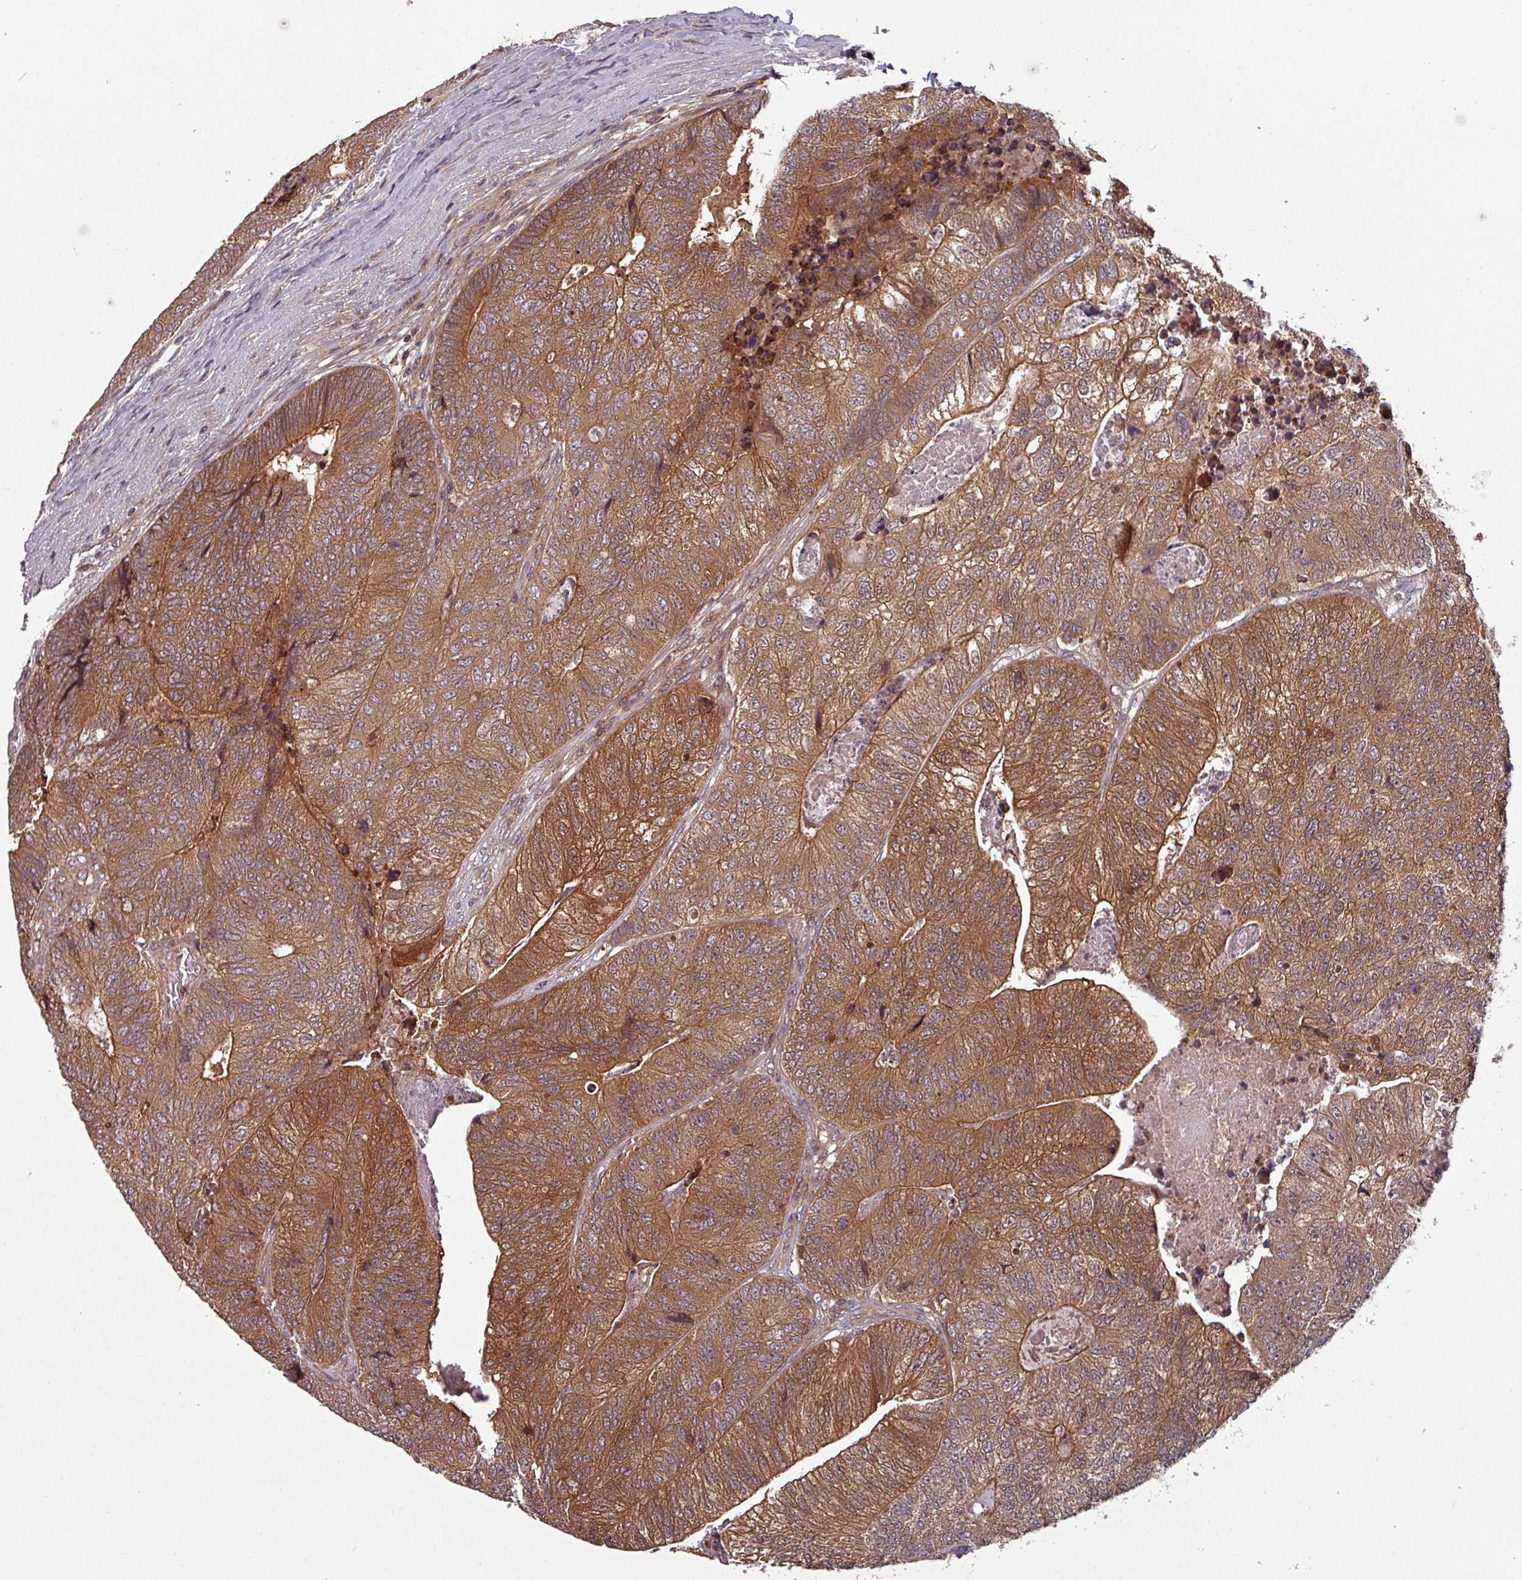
{"staining": {"intensity": "strong", "quantity": ">75%", "location": "cytoplasmic/membranous"}, "tissue": "colorectal cancer", "cell_type": "Tumor cells", "image_type": "cancer", "snomed": [{"axis": "morphology", "description": "Adenocarcinoma, NOS"}, {"axis": "topography", "description": "Colon"}], "caption": "Protein expression by immunohistochemistry (IHC) reveals strong cytoplasmic/membranous expression in about >75% of tumor cells in colorectal adenocarcinoma. The protein is stained brown, and the nuclei are stained in blue (DAB IHC with brightfield microscopy, high magnification).", "gene": "GSKIP", "patient": {"sex": "female", "age": 67}}